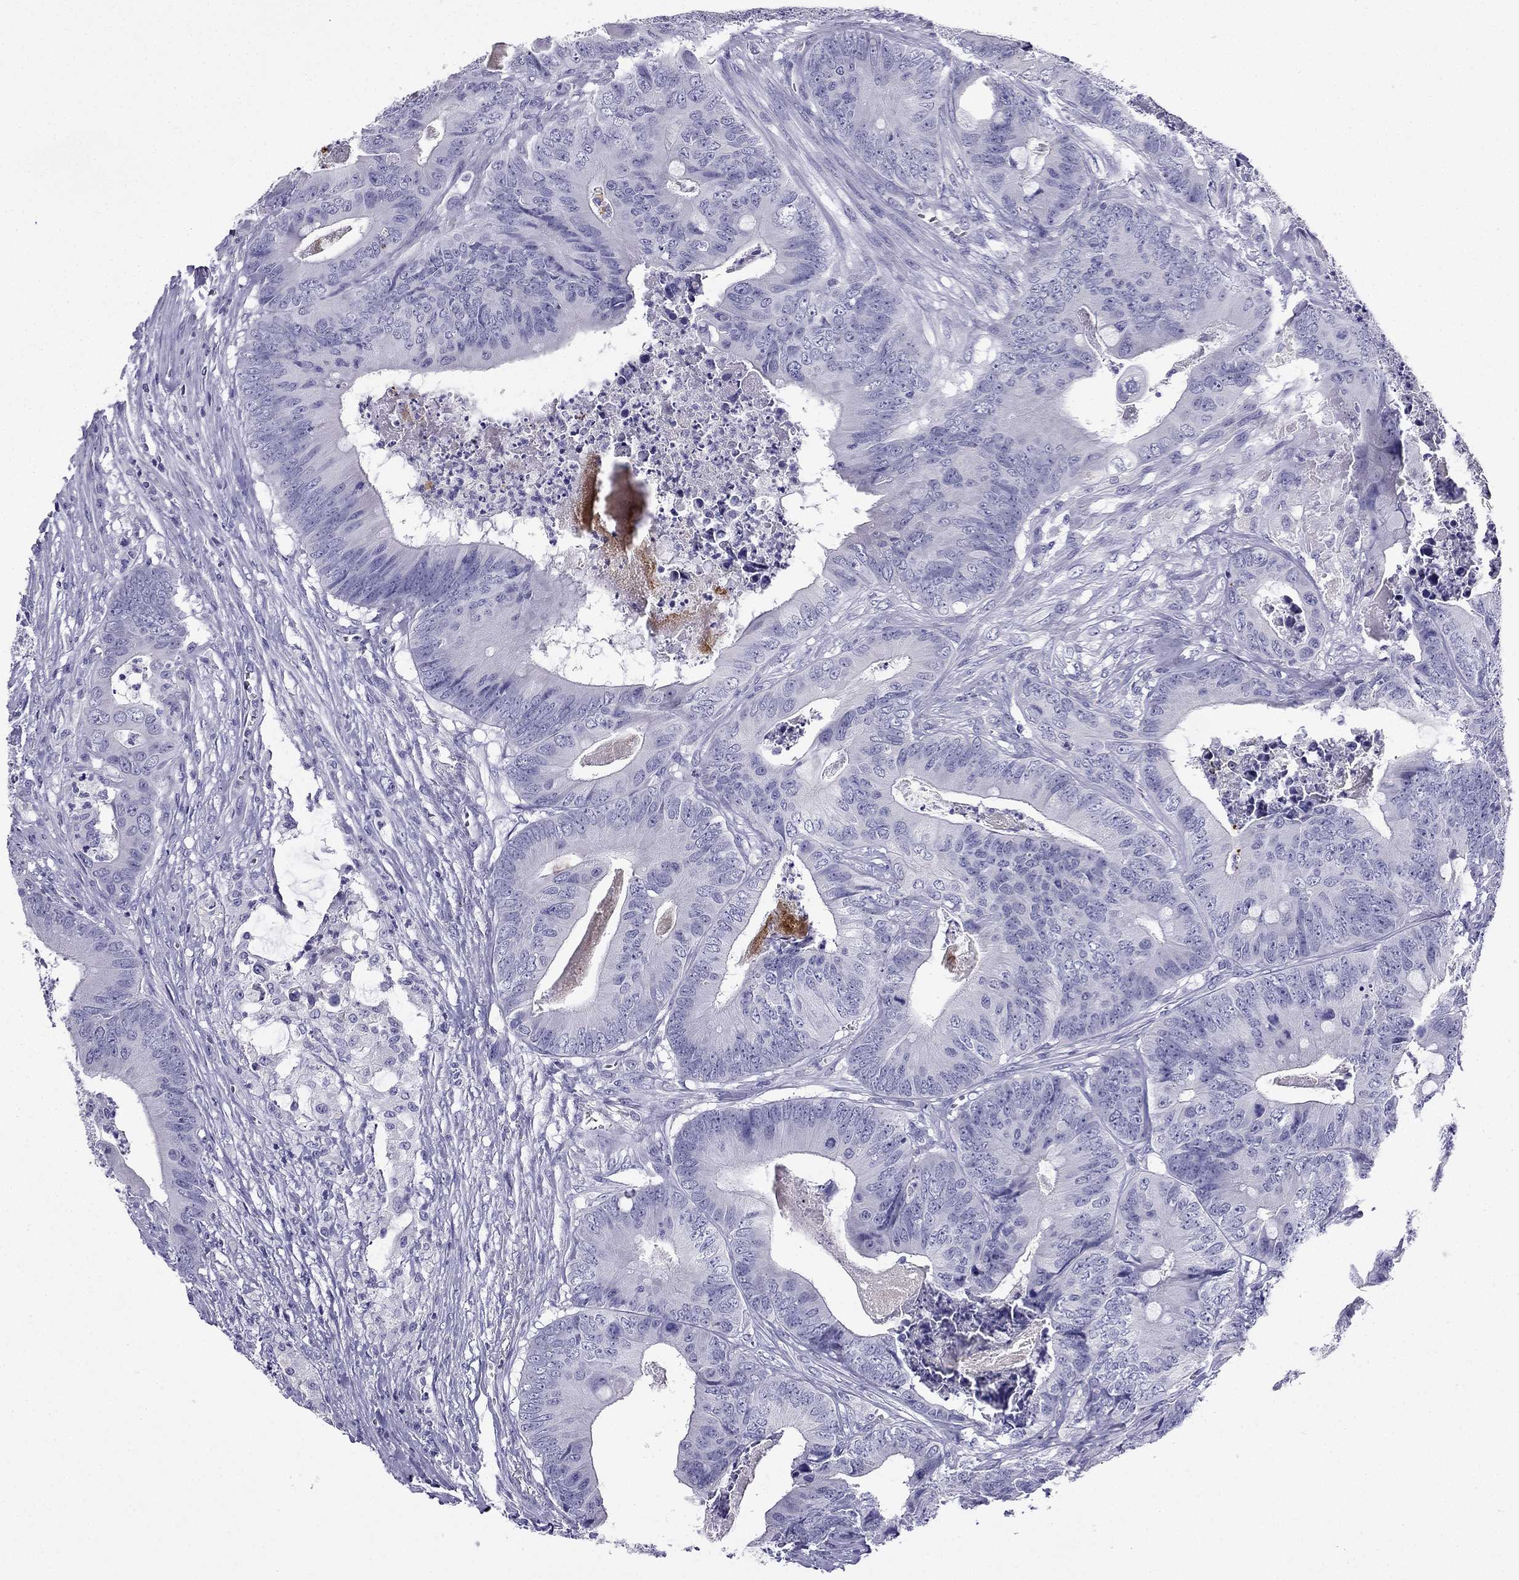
{"staining": {"intensity": "negative", "quantity": "none", "location": "none"}, "tissue": "colorectal cancer", "cell_type": "Tumor cells", "image_type": "cancer", "snomed": [{"axis": "morphology", "description": "Adenocarcinoma, NOS"}, {"axis": "topography", "description": "Colon"}], "caption": "IHC of adenocarcinoma (colorectal) reveals no expression in tumor cells. The staining is performed using DAB brown chromogen with nuclei counter-stained in using hematoxylin.", "gene": "NPTX1", "patient": {"sex": "male", "age": 84}}